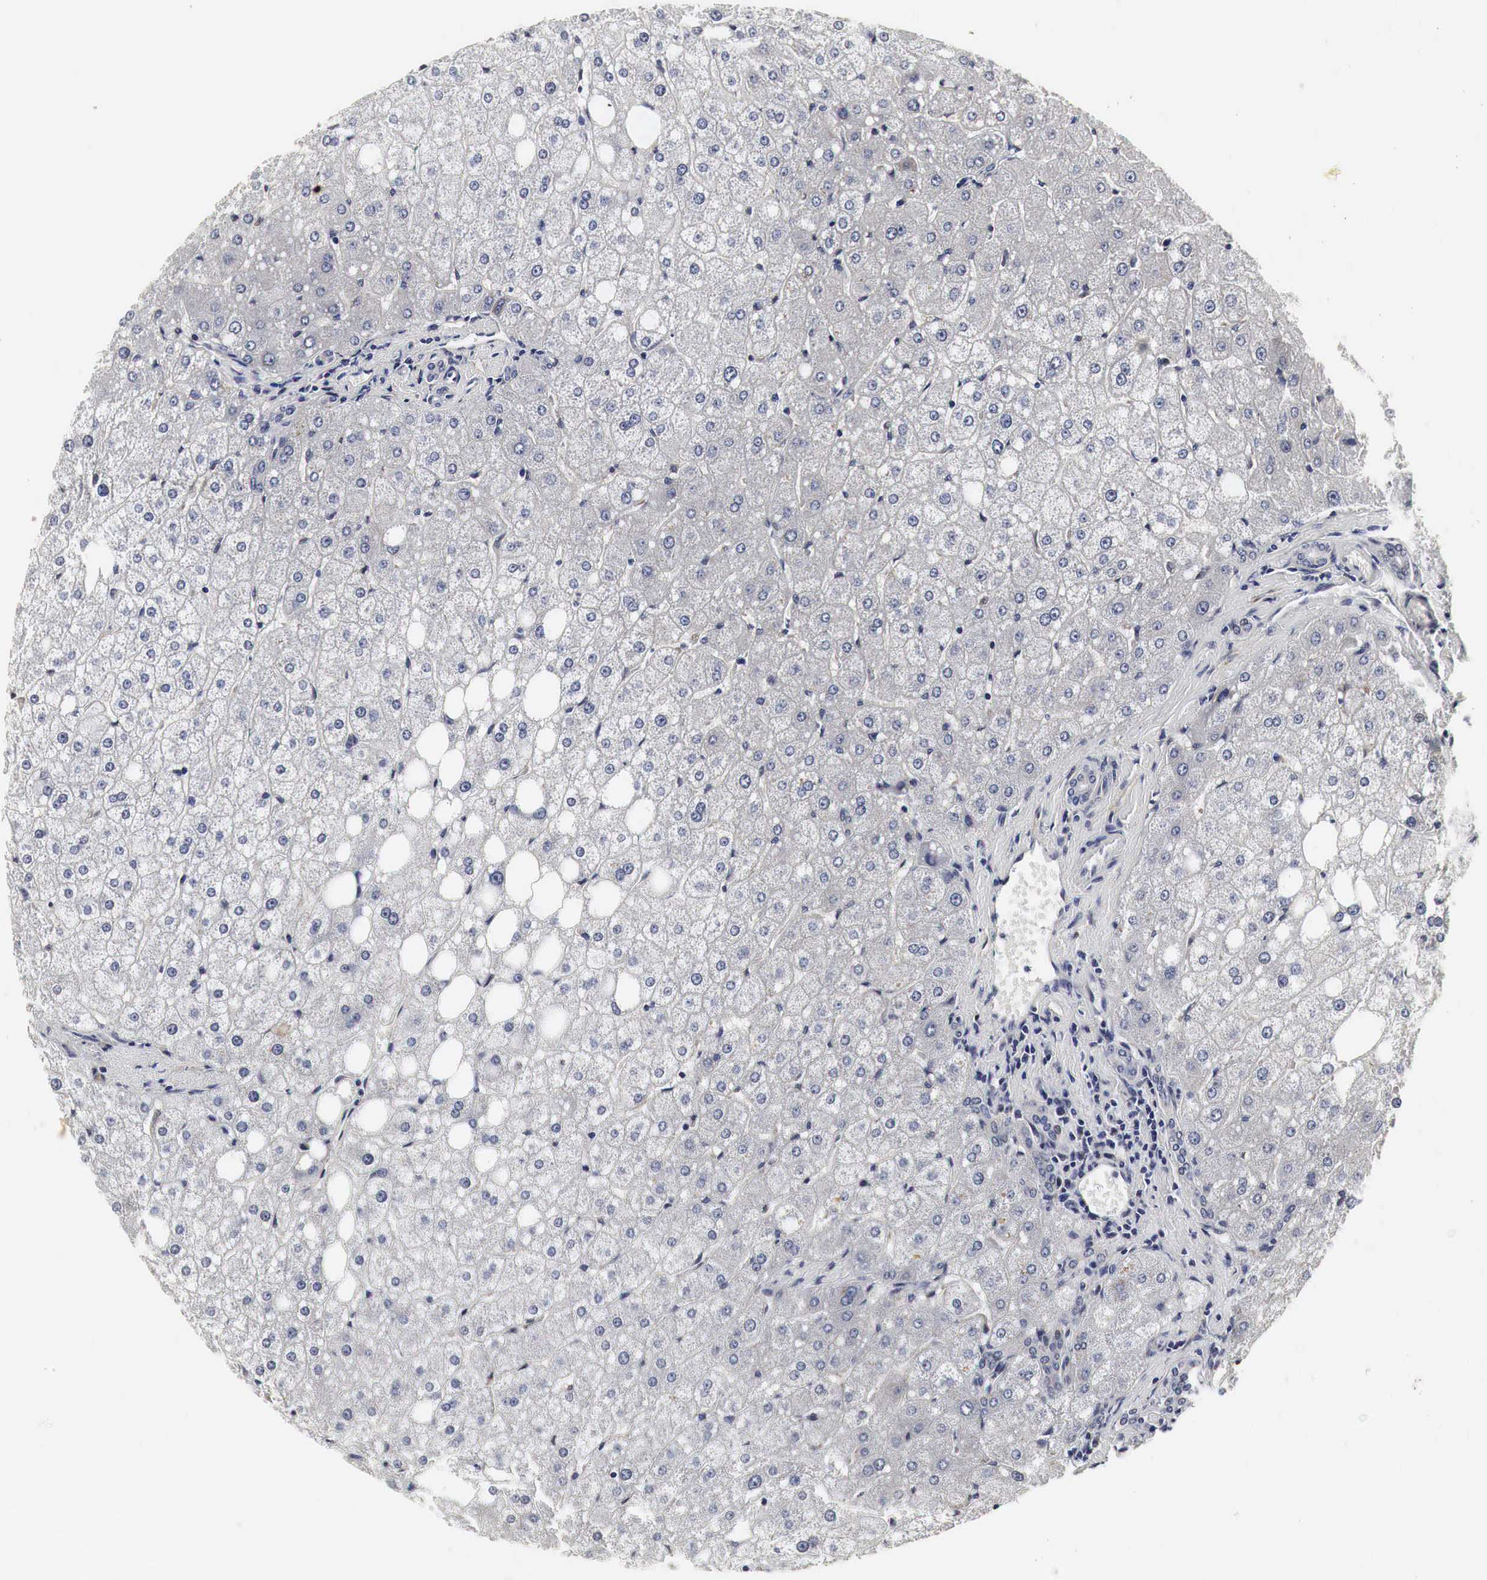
{"staining": {"intensity": "moderate", "quantity": "25%-75%", "location": "cytoplasmic/membranous"}, "tissue": "liver", "cell_type": "Cholangiocytes", "image_type": "normal", "snomed": [{"axis": "morphology", "description": "Normal tissue, NOS"}, {"axis": "topography", "description": "Liver"}], "caption": "Moderate cytoplasmic/membranous expression for a protein is present in approximately 25%-75% of cholangiocytes of benign liver using immunohistochemistry (IHC).", "gene": "SPIN1", "patient": {"sex": "male", "age": 35}}